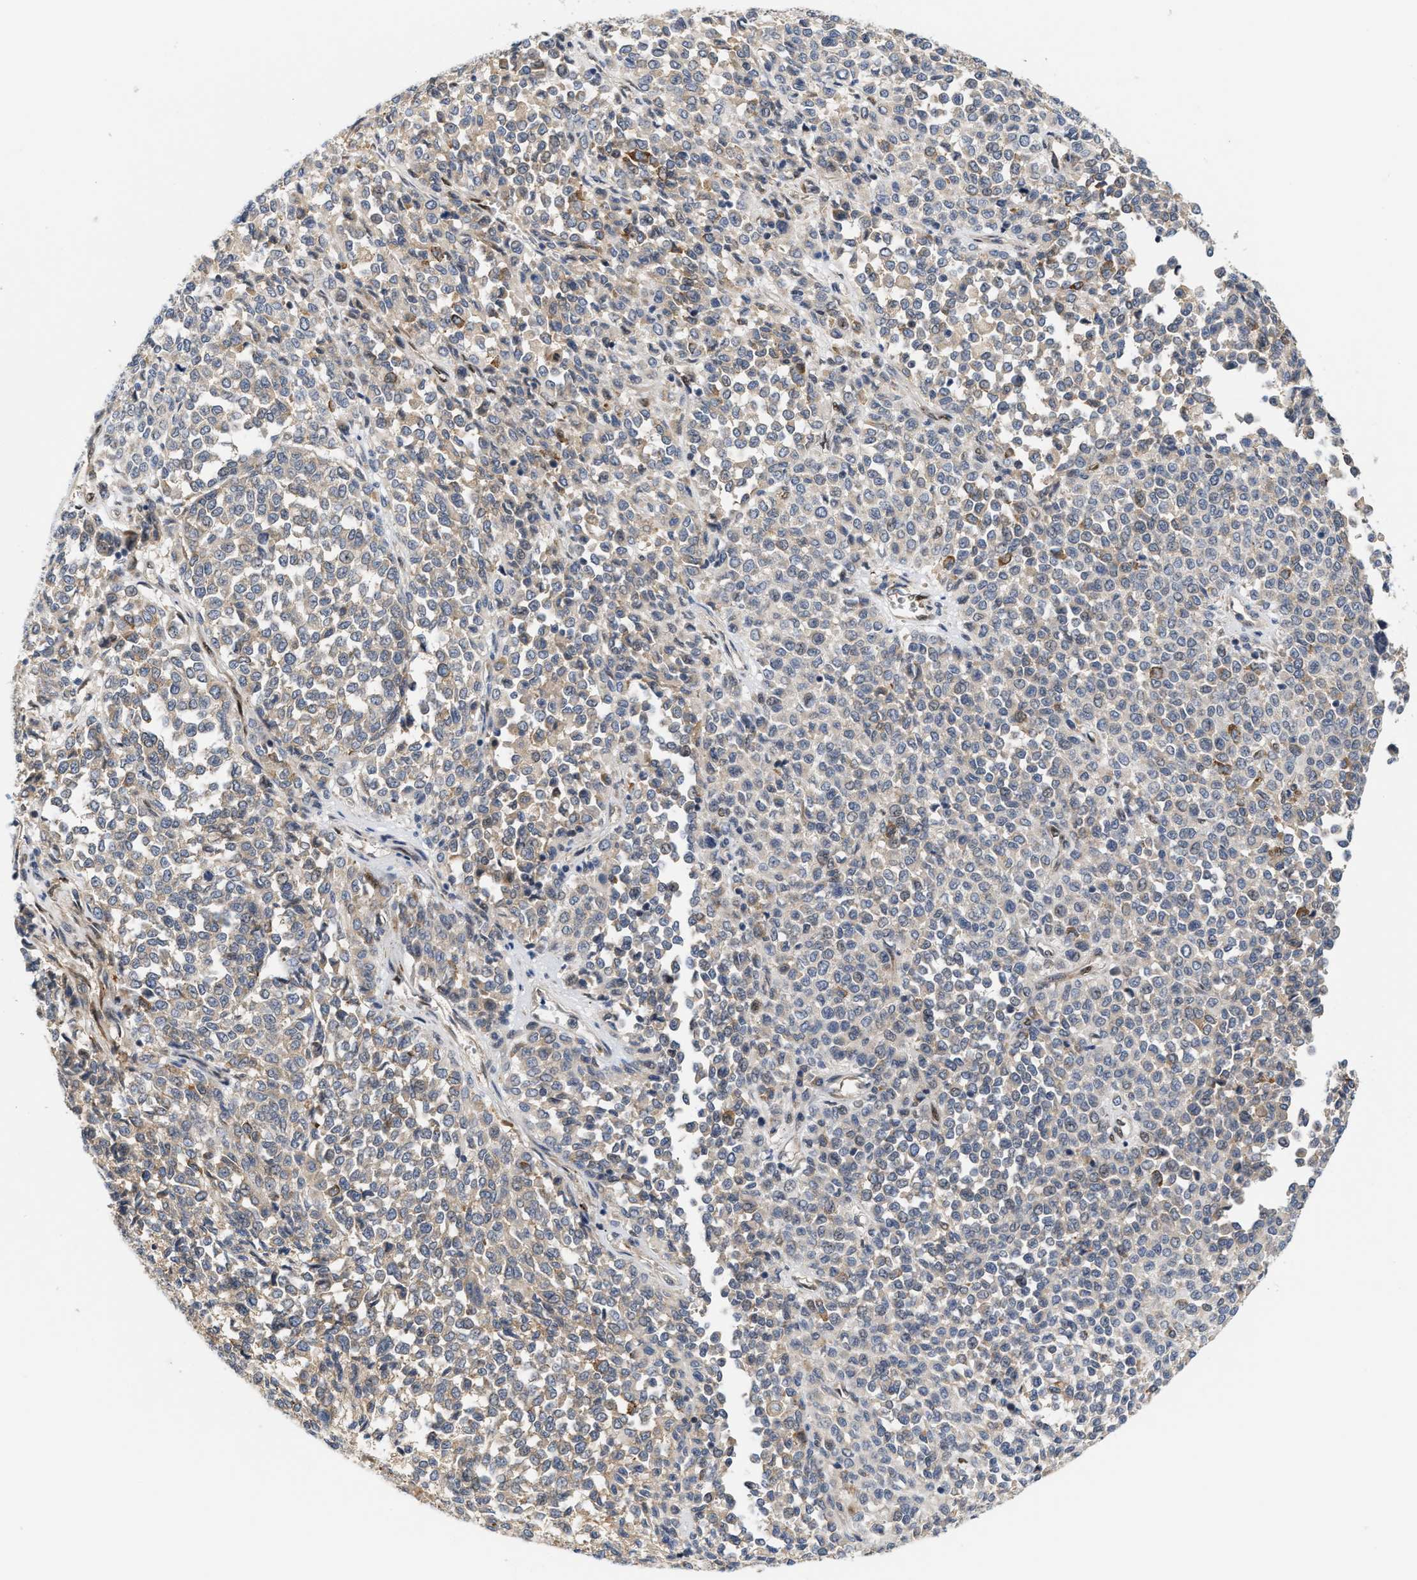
{"staining": {"intensity": "weak", "quantity": ">75%", "location": "cytoplasmic/membranous"}, "tissue": "melanoma", "cell_type": "Tumor cells", "image_type": "cancer", "snomed": [{"axis": "morphology", "description": "Malignant melanoma, Metastatic site"}, {"axis": "topography", "description": "Pancreas"}], "caption": "IHC image of neoplastic tissue: human melanoma stained using immunohistochemistry displays low levels of weak protein expression localized specifically in the cytoplasmic/membranous of tumor cells, appearing as a cytoplasmic/membranous brown color.", "gene": "TCF4", "patient": {"sex": "female", "age": 30}}